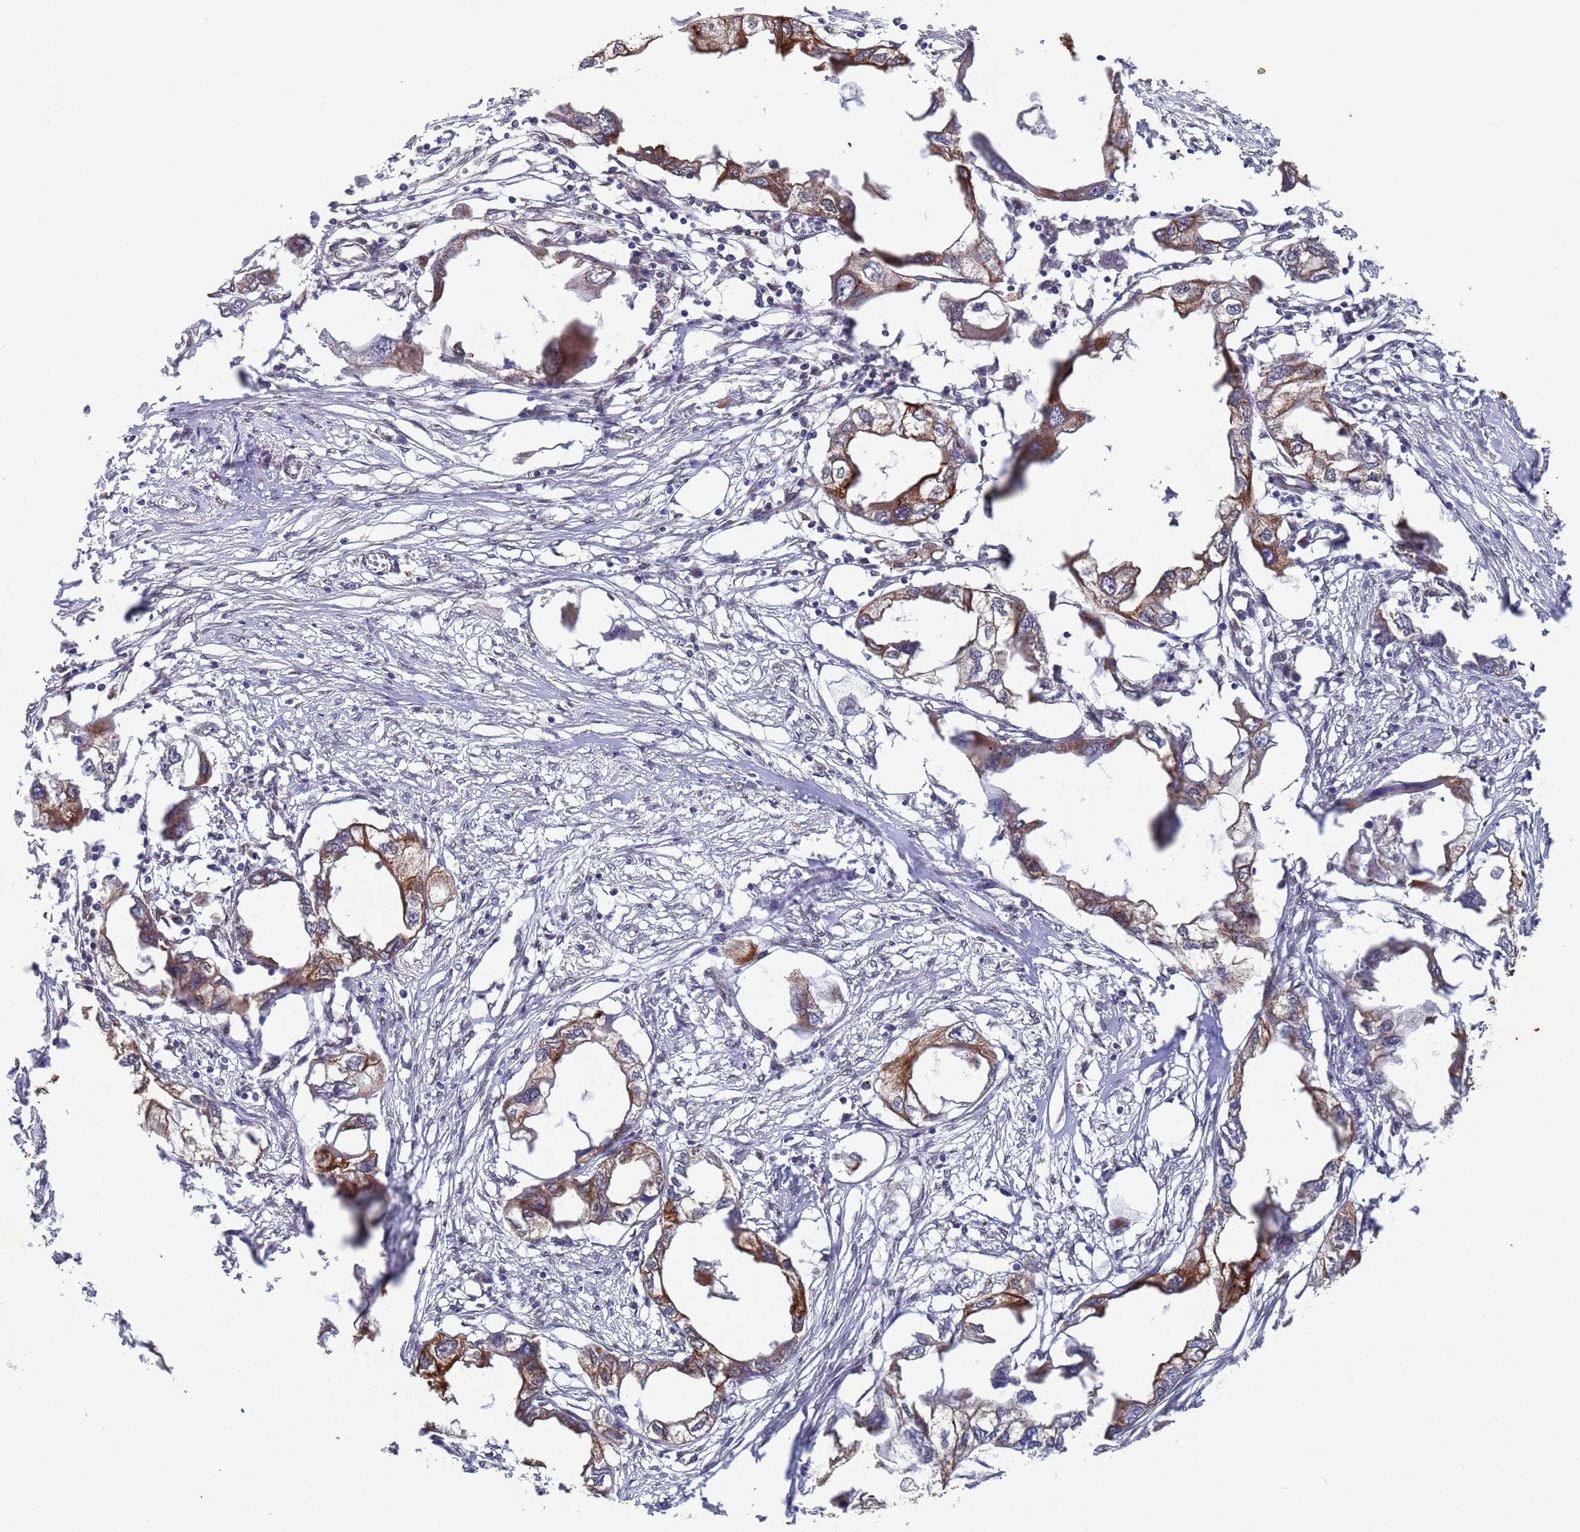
{"staining": {"intensity": "moderate", "quantity": ">75%", "location": "cytoplasmic/membranous"}, "tissue": "endometrial cancer", "cell_type": "Tumor cells", "image_type": "cancer", "snomed": [{"axis": "morphology", "description": "Adenocarcinoma, NOS"}, {"axis": "morphology", "description": "Adenocarcinoma, metastatic, NOS"}, {"axis": "topography", "description": "Adipose tissue"}, {"axis": "topography", "description": "Endometrium"}], "caption": "Endometrial cancer was stained to show a protein in brown. There is medium levels of moderate cytoplasmic/membranous staining in approximately >75% of tumor cells. The protein is stained brown, and the nuclei are stained in blue (DAB IHC with brightfield microscopy, high magnification).", "gene": "FUBP3", "patient": {"sex": "female", "age": 67}}